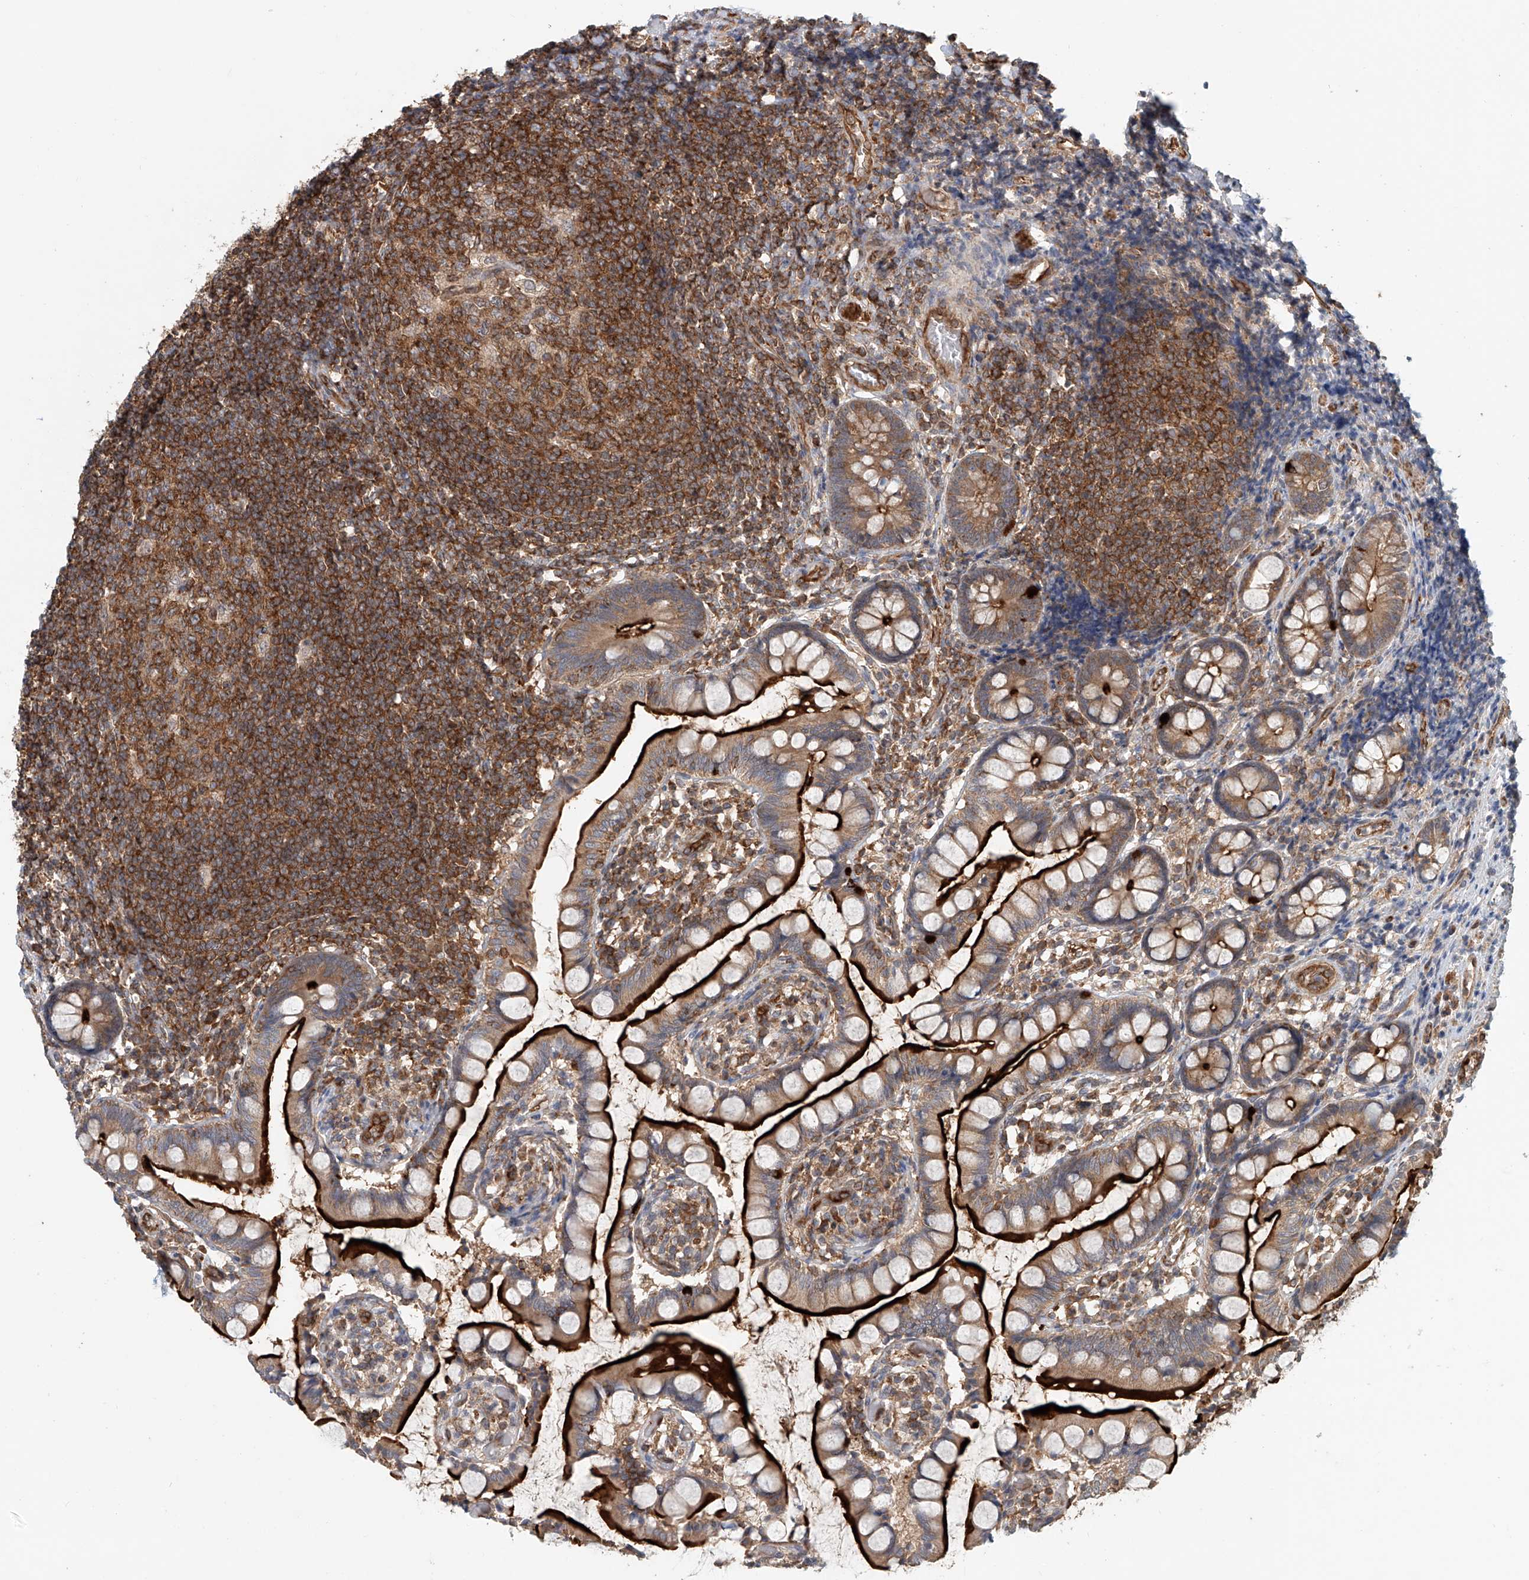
{"staining": {"intensity": "strong", "quantity": "25%-75%", "location": "cytoplasmic/membranous"}, "tissue": "small intestine", "cell_type": "Glandular cells", "image_type": "normal", "snomed": [{"axis": "morphology", "description": "Normal tissue, NOS"}, {"axis": "topography", "description": "Small intestine"}], "caption": "Immunohistochemistry (IHC) of normal small intestine reveals high levels of strong cytoplasmic/membranous positivity in approximately 25%-75% of glandular cells. (Stains: DAB (3,3'-diaminobenzidine) in brown, nuclei in blue, Microscopy: brightfield microscopy at high magnification).", "gene": "FRYL", "patient": {"sex": "male", "age": 52}}